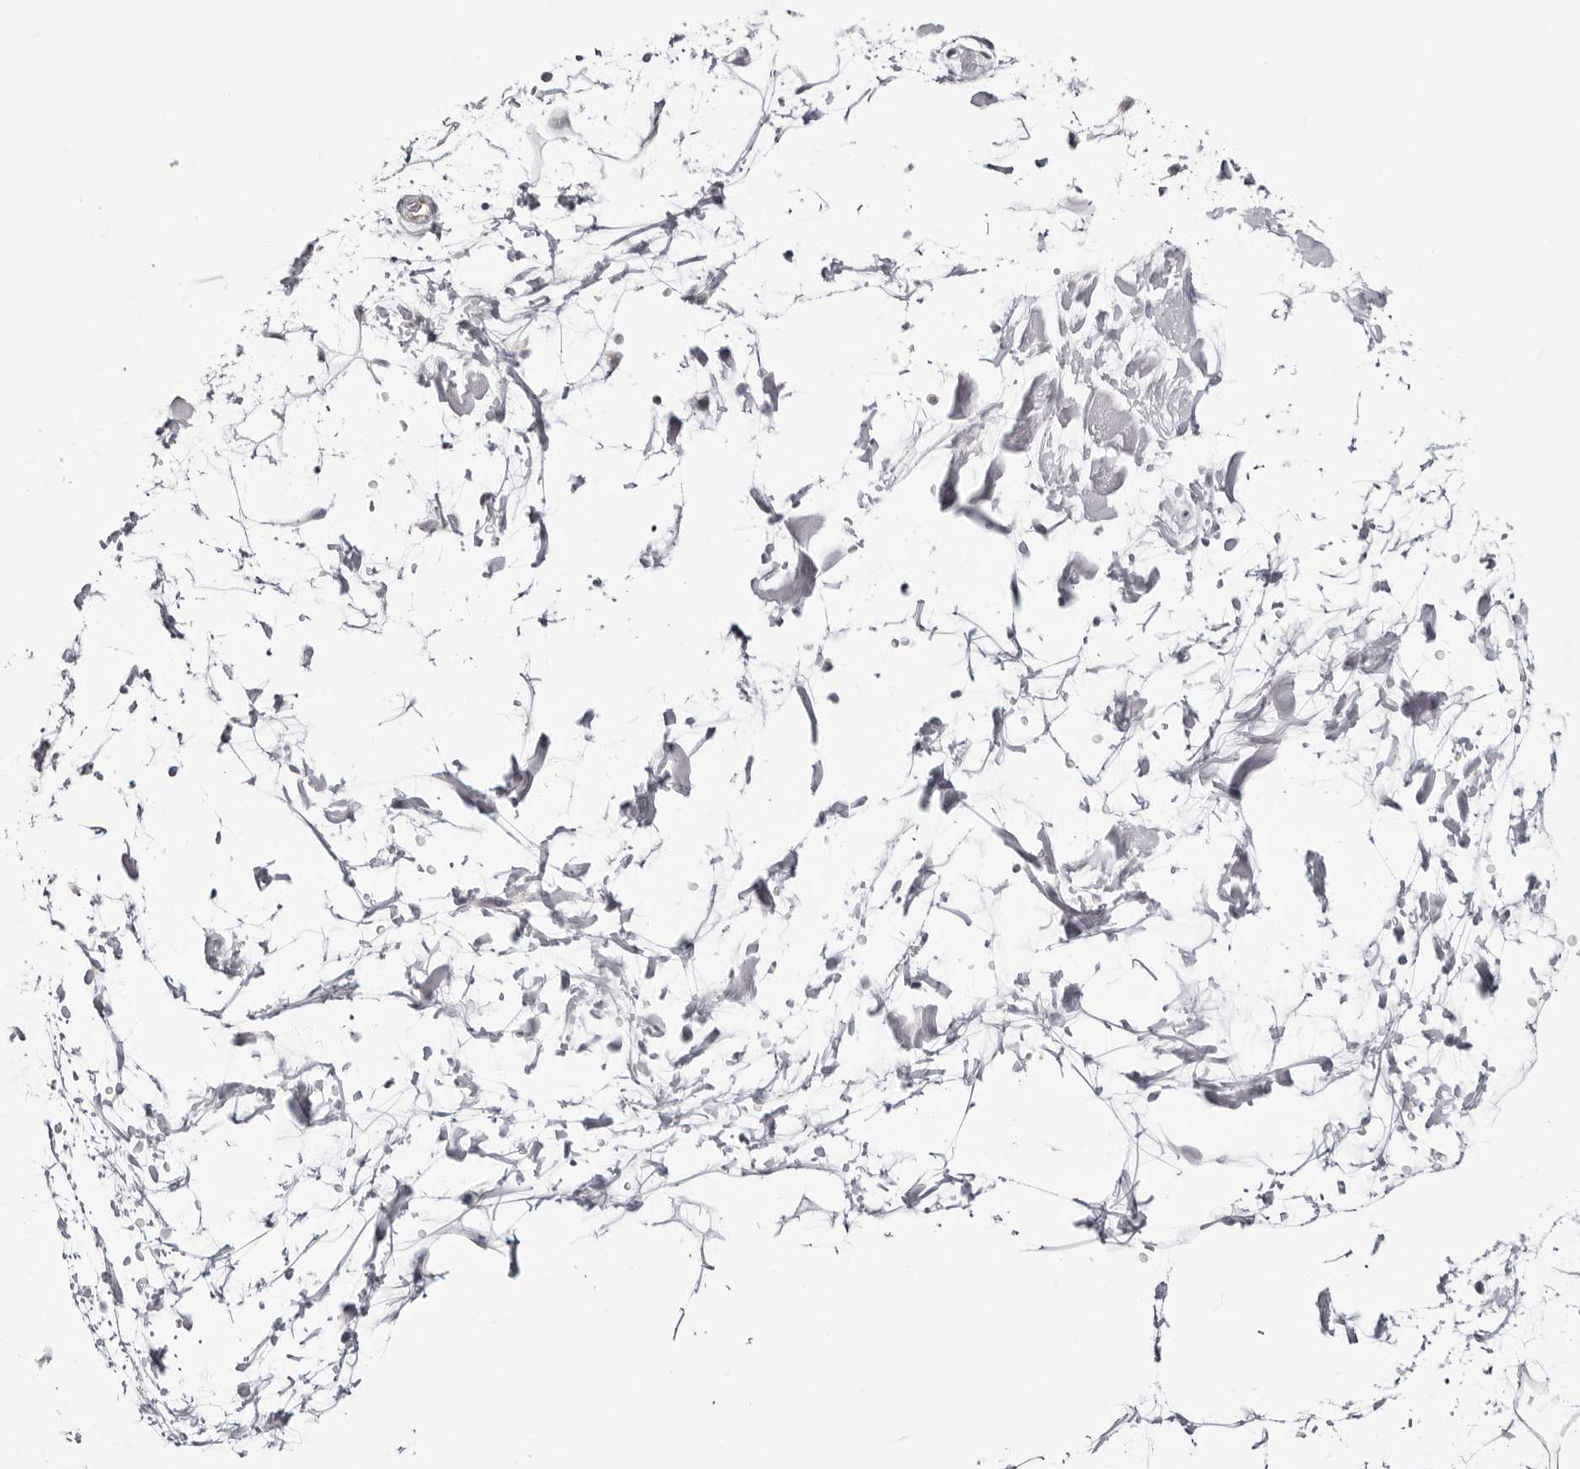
{"staining": {"intensity": "negative", "quantity": "none", "location": "none"}, "tissue": "adipose tissue", "cell_type": "Adipocytes", "image_type": "normal", "snomed": [{"axis": "morphology", "description": "Normal tissue, NOS"}, {"axis": "topography", "description": "Soft tissue"}], "caption": "DAB (3,3'-diaminobenzidine) immunohistochemical staining of benign adipose tissue reveals no significant staining in adipocytes. The staining is performed using DAB brown chromogen with nuclei counter-stained in using hematoxylin.", "gene": "YWHAG", "patient": {"sex": "male", "age": 72}}